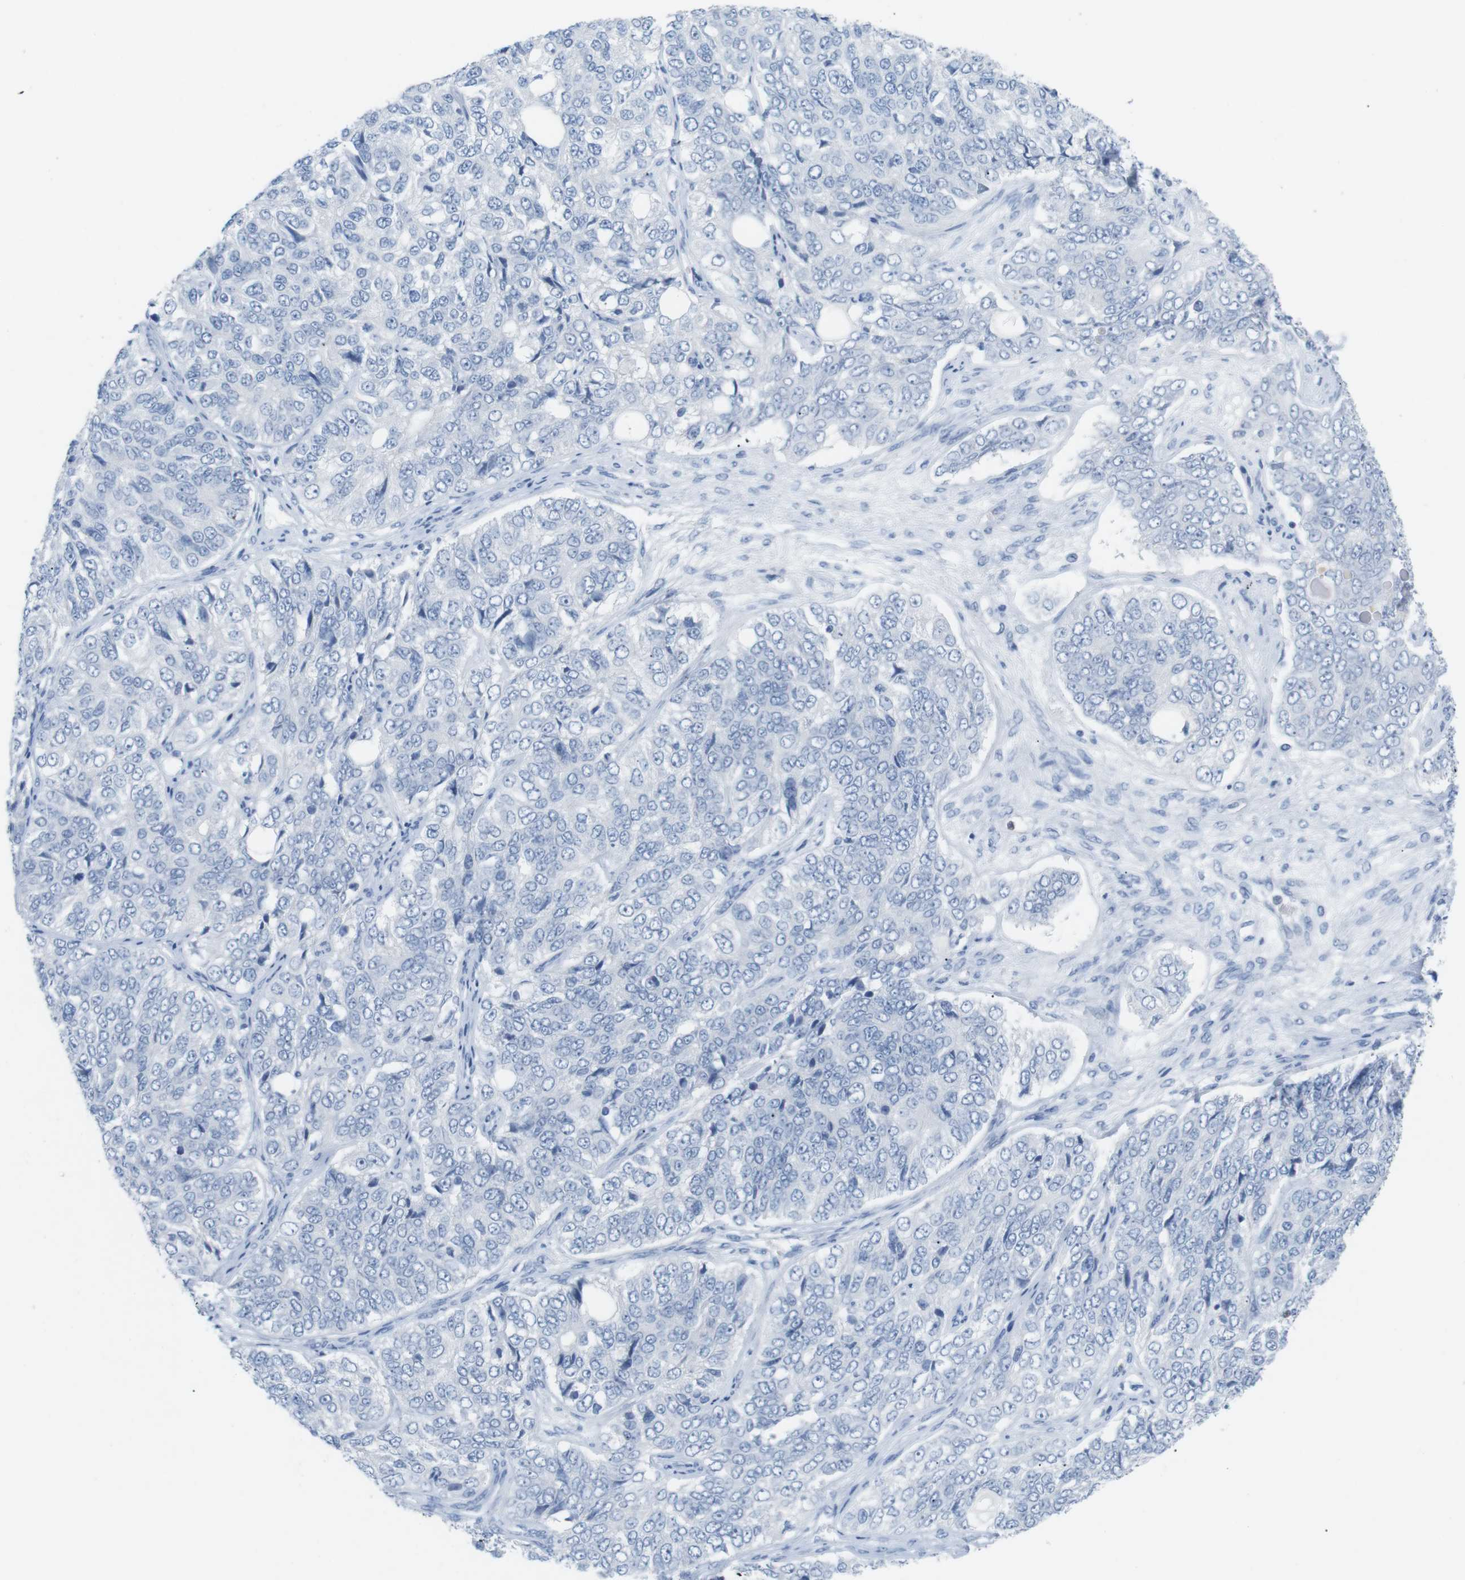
{"staining": {"intensity": "negative", "quantity": "none", "location": "none"}, "tissue": "ovarian cancer", "cell_type": "Tumor cells", "image_type": "cancer", "snomed": [{"axis": "morphology", "description": "Carcinoma, endometroid"}, {"axis": "topography", "description": "Ovary"}], "caption": "Tumor cells show no significant protein positivity in endometroid carcinoma (ovarian).", "gene": "HBG2", "patient": {"sex": "female", "age": 51}}